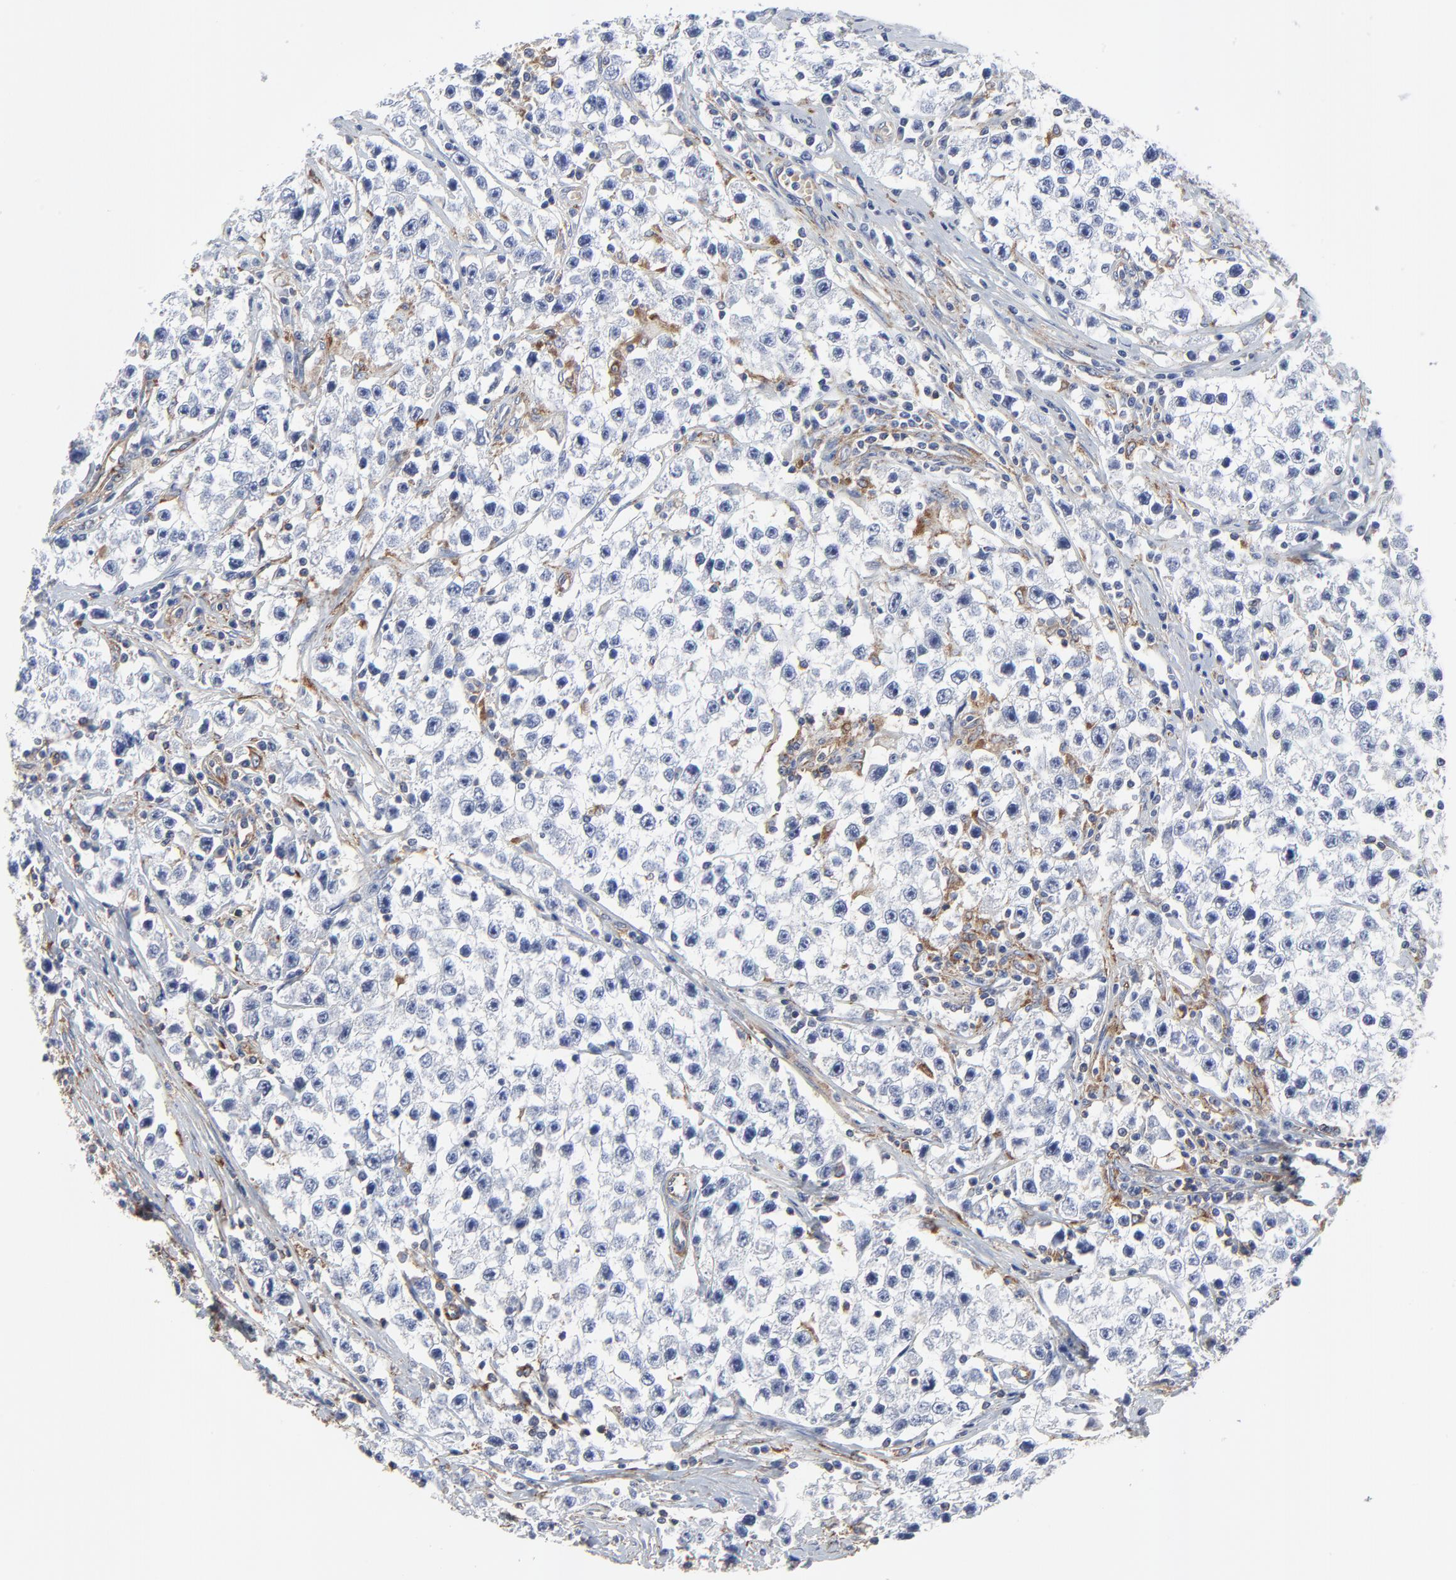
{"staining": {"intensity": "negative", "quantity": "none", "location": "none"}, "tissue": "testis cancer", "cell_type": "Tumor cells", "image_type": "cancer", "snomed": [{"axis": "morphology", "description": "Seminoma, NOS"}, {"axis": "topography", "description": "Testis"}], "caption": "The image displays no significant expression in tumor cells of testis seminoma.", "gene": "NXF3", "patient": {"sex": "male", "age": 35}}